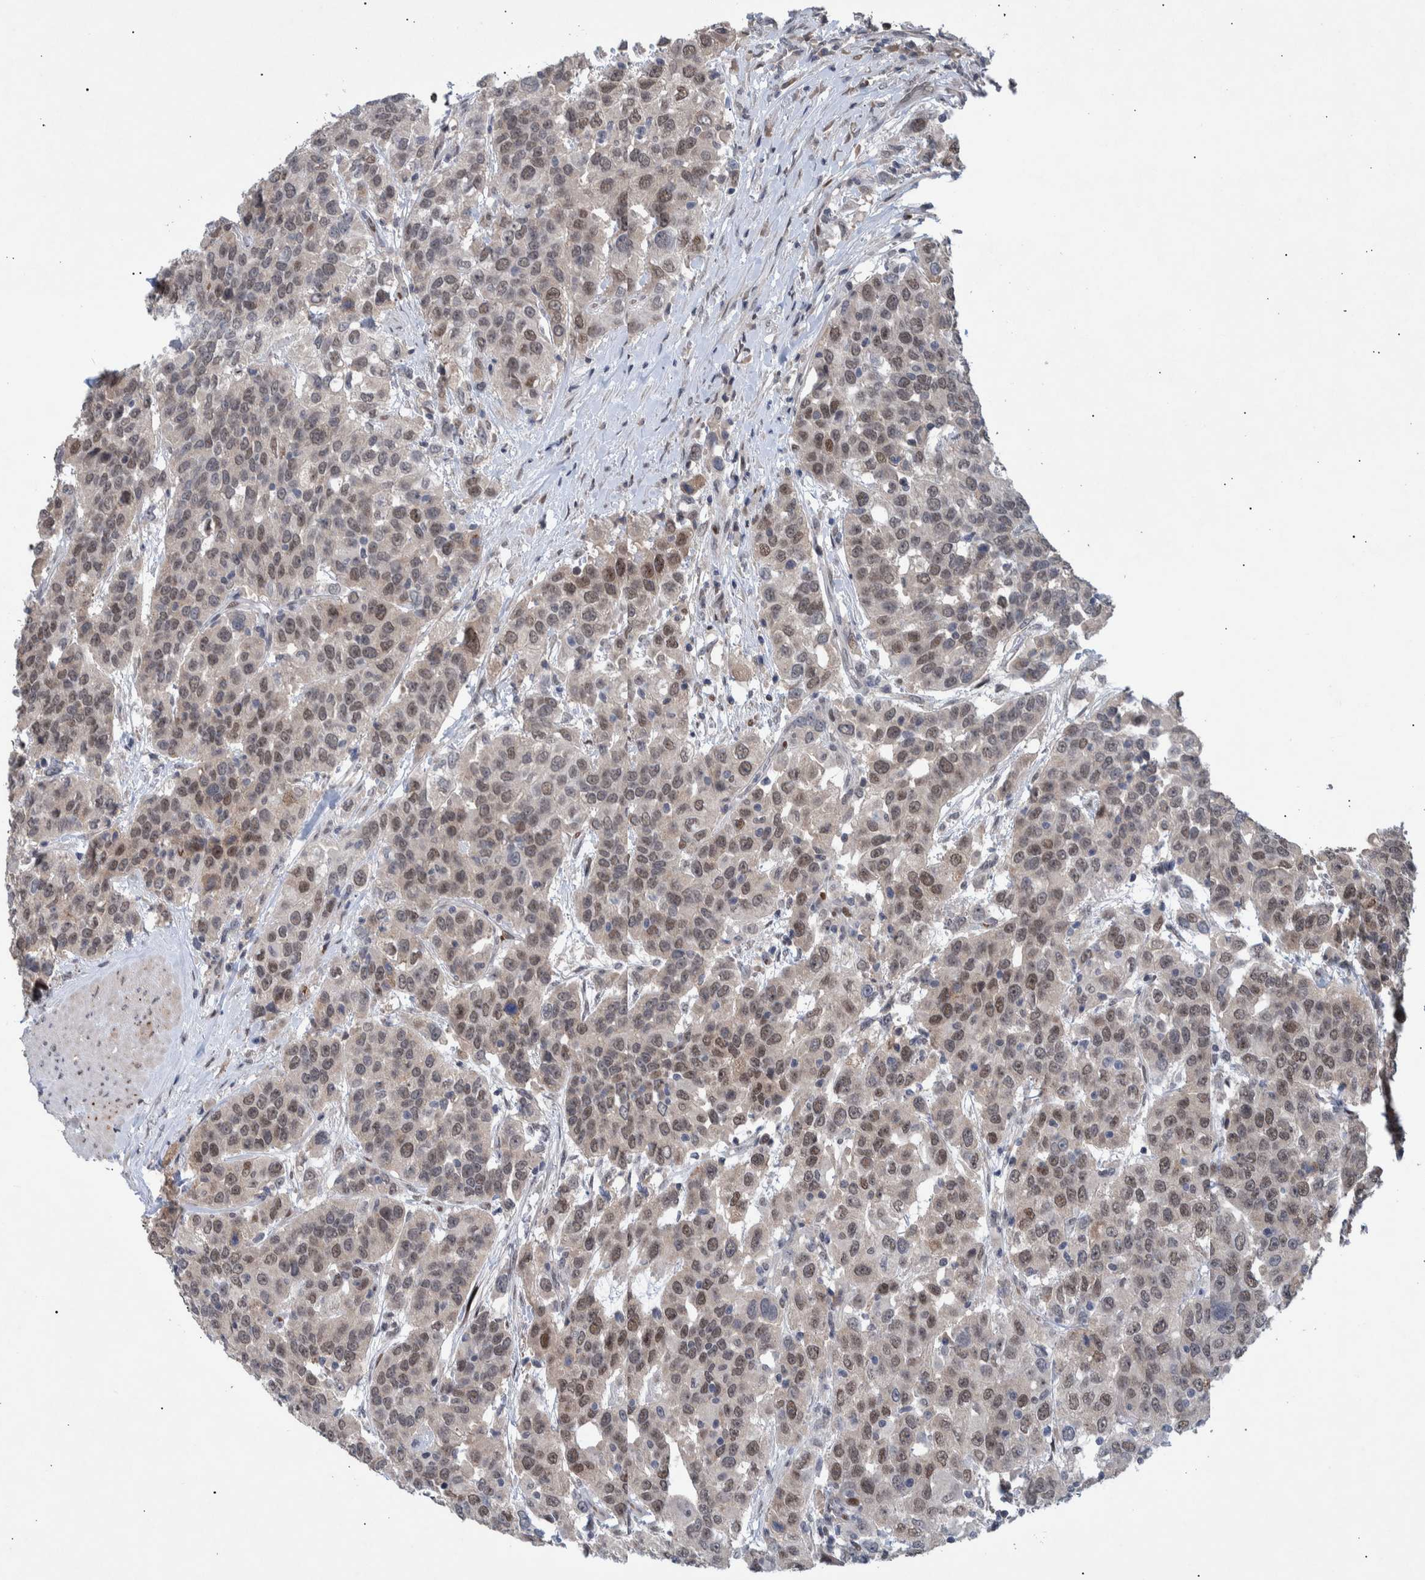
{"staining": {"intensity": "weak", "quantity": ">75%", "location": "nuclear"}, "tissue": "urothelial cancer", "cell_type": "Tumor cells", "image_type": "cancer", "snomed": [{"axis": "morphology", "description": "Urothelial carcinoma, High grade"}, {"axis": "topography", "description": "Urinary bladder"}], "caption": "Human urothelial carcinoma (high-grade) stained with a brown dye exhibits weak nuclear positive staining in approximately >75% of tumor cells.", "gene": "ESRP1", "patient": {"sex": "female", "age": 80}}